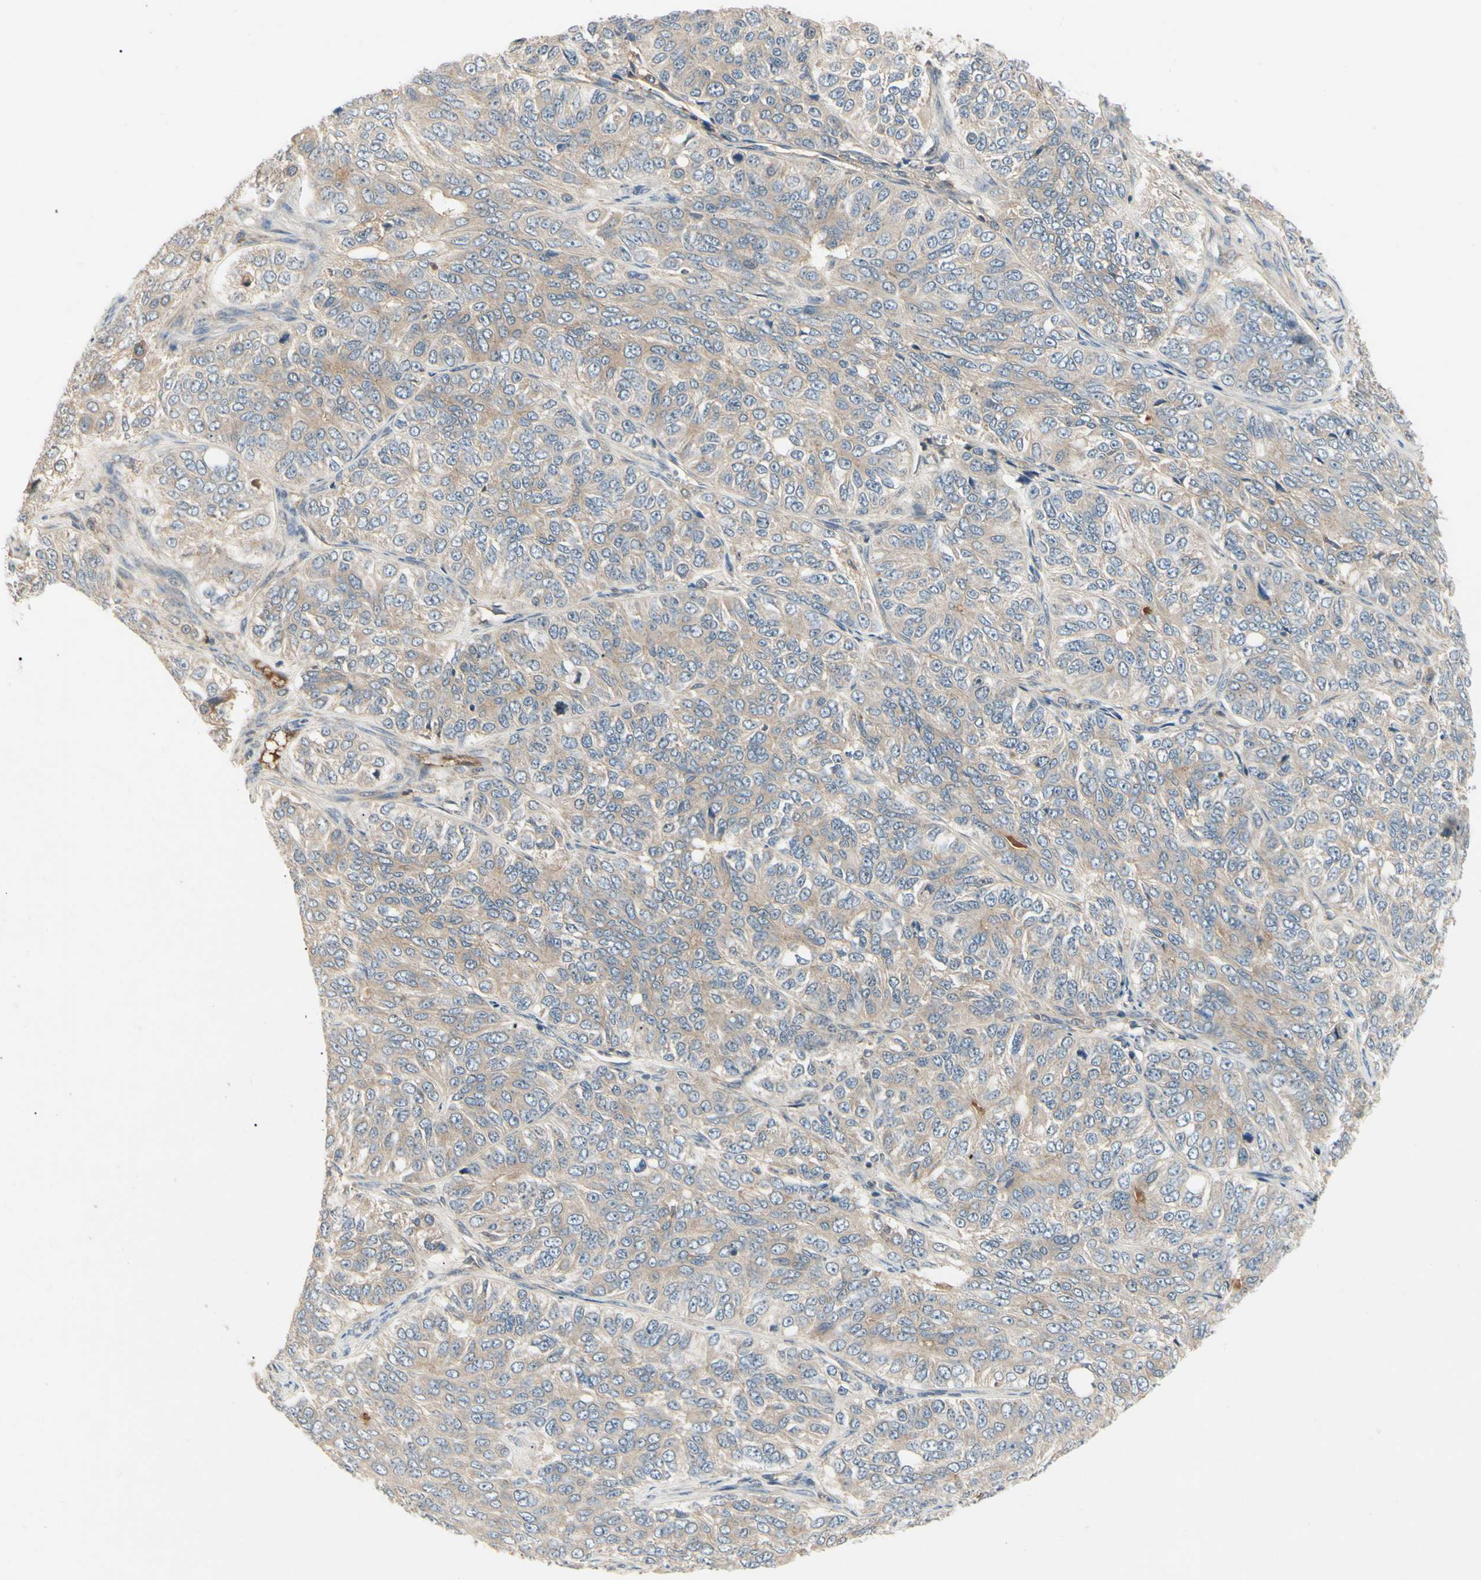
{"staining": {"intensity": "weak", "quantity": ">75%", "location": "cytoplasmic/membranous"}, "tissue": "ovarian cancer", "cell_type": "Tumor cells", "image_type": "cancer", "snomed": [{"axis": "morphology", "description": "Carcinoma, endometroid"}, {"axis": "topography", "description": "Ovary"}], "caption": "This micrograph demonstrates immunohistochemistry (IHC) staining of ovarian cancer, with low weak cytoplasmic/membranous positivity in approximately >75% of tumor cells.", "gene": "RNF14", "patient": {"sex": "female", "age": 51}}